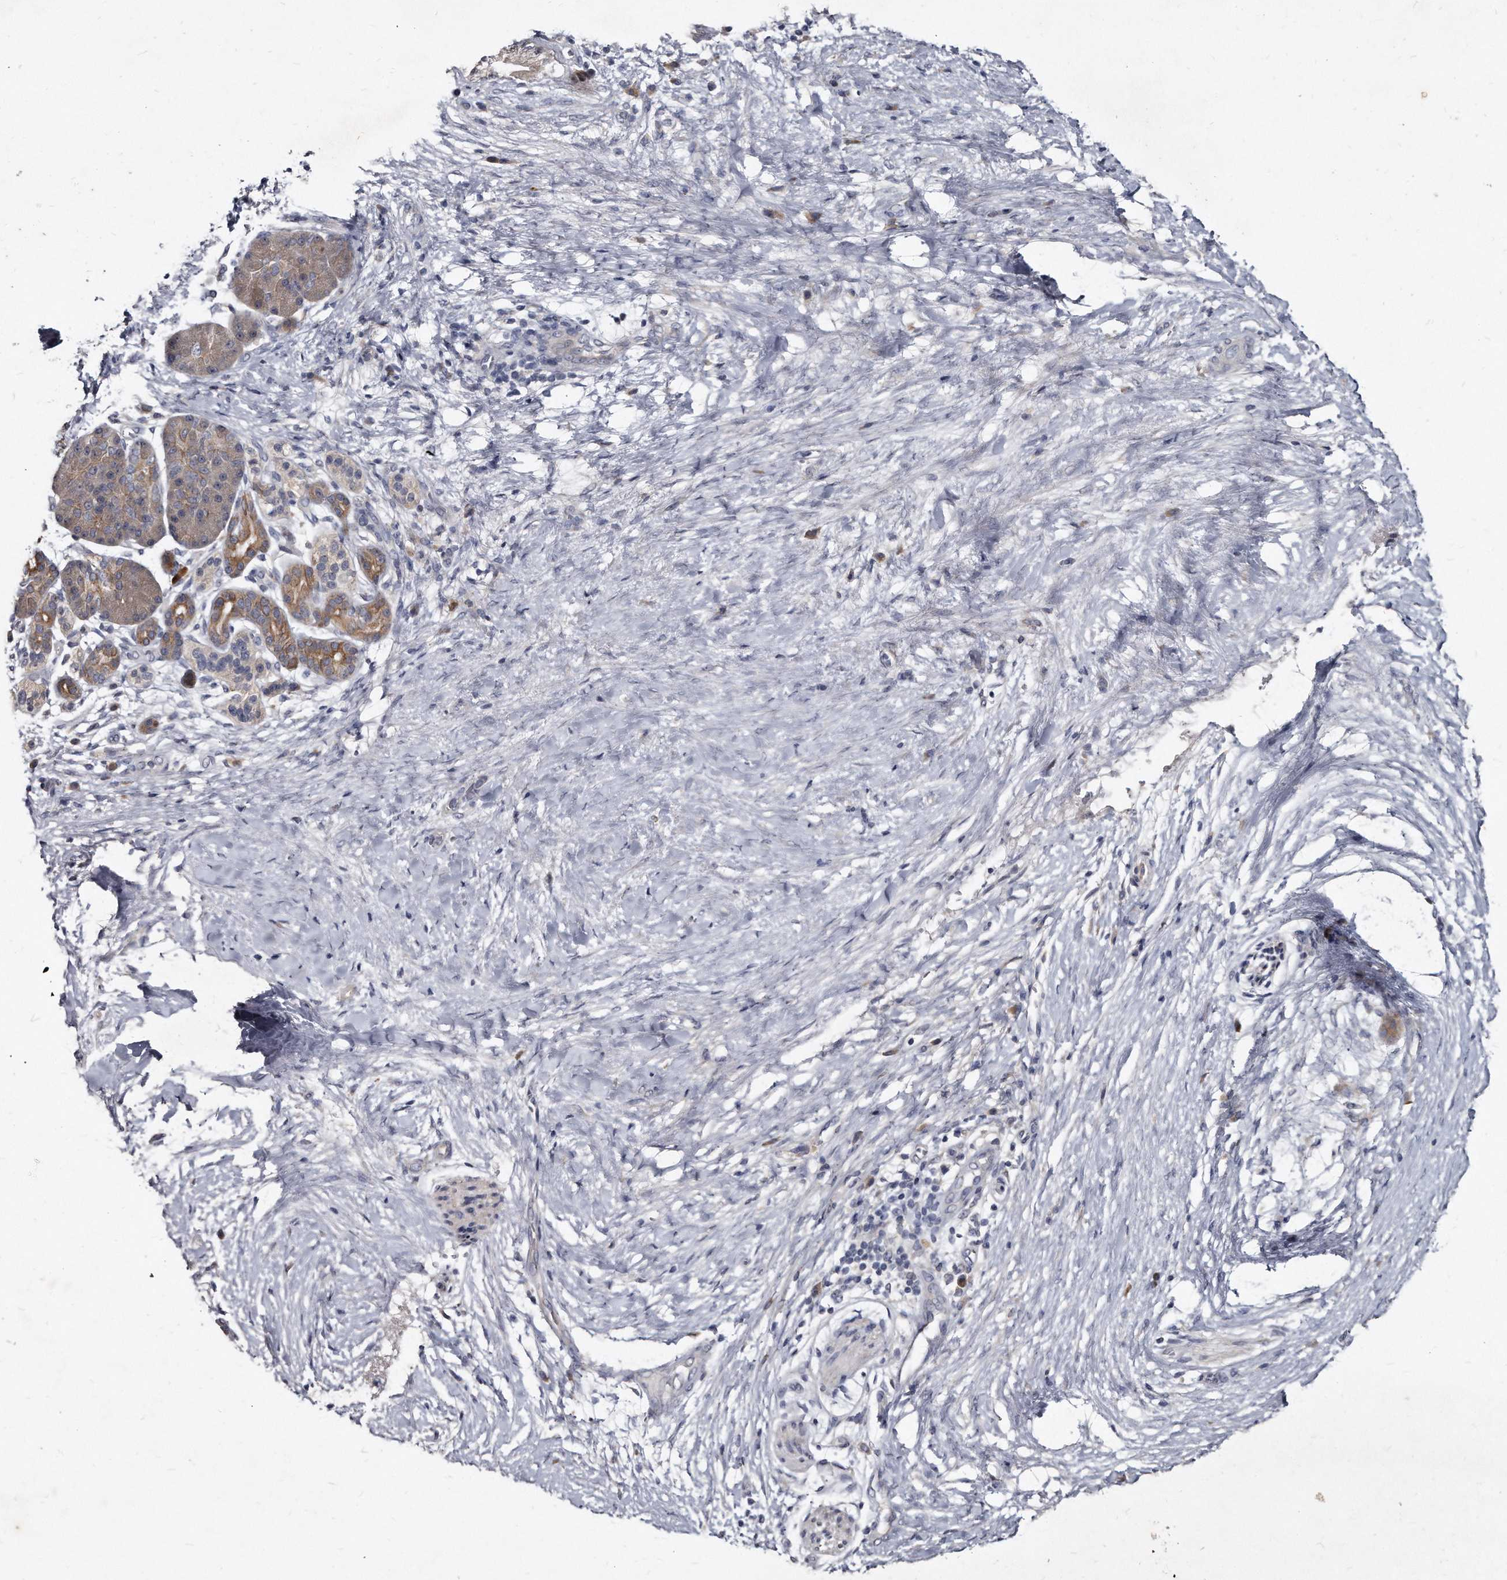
{"staining": {"intensity": "moderate", "quantity": ">75%", "location": "cytoplasmic/membranous"}, "tissue": "pancreatic cancer", "cell_type": "Tumor cells", "image_type": "cancer", "snomed": [{"axis": "morphology", "description": "Adenocarcinoma, NOS"}, {"axis": "topography", "description": "Pancreas"}], "caption": "Pancreatic cancer (adenocarcinoma) was stained to show a protein in brown. There is medium levels of moderate cytoplasmic/membranous staining in about >75% of tumor cells. (brown staining indicates protein expression, while blue staining denotes nuclei).", "gene": "KLHDC3", "patient": {"sex": "male", "age": 59}}